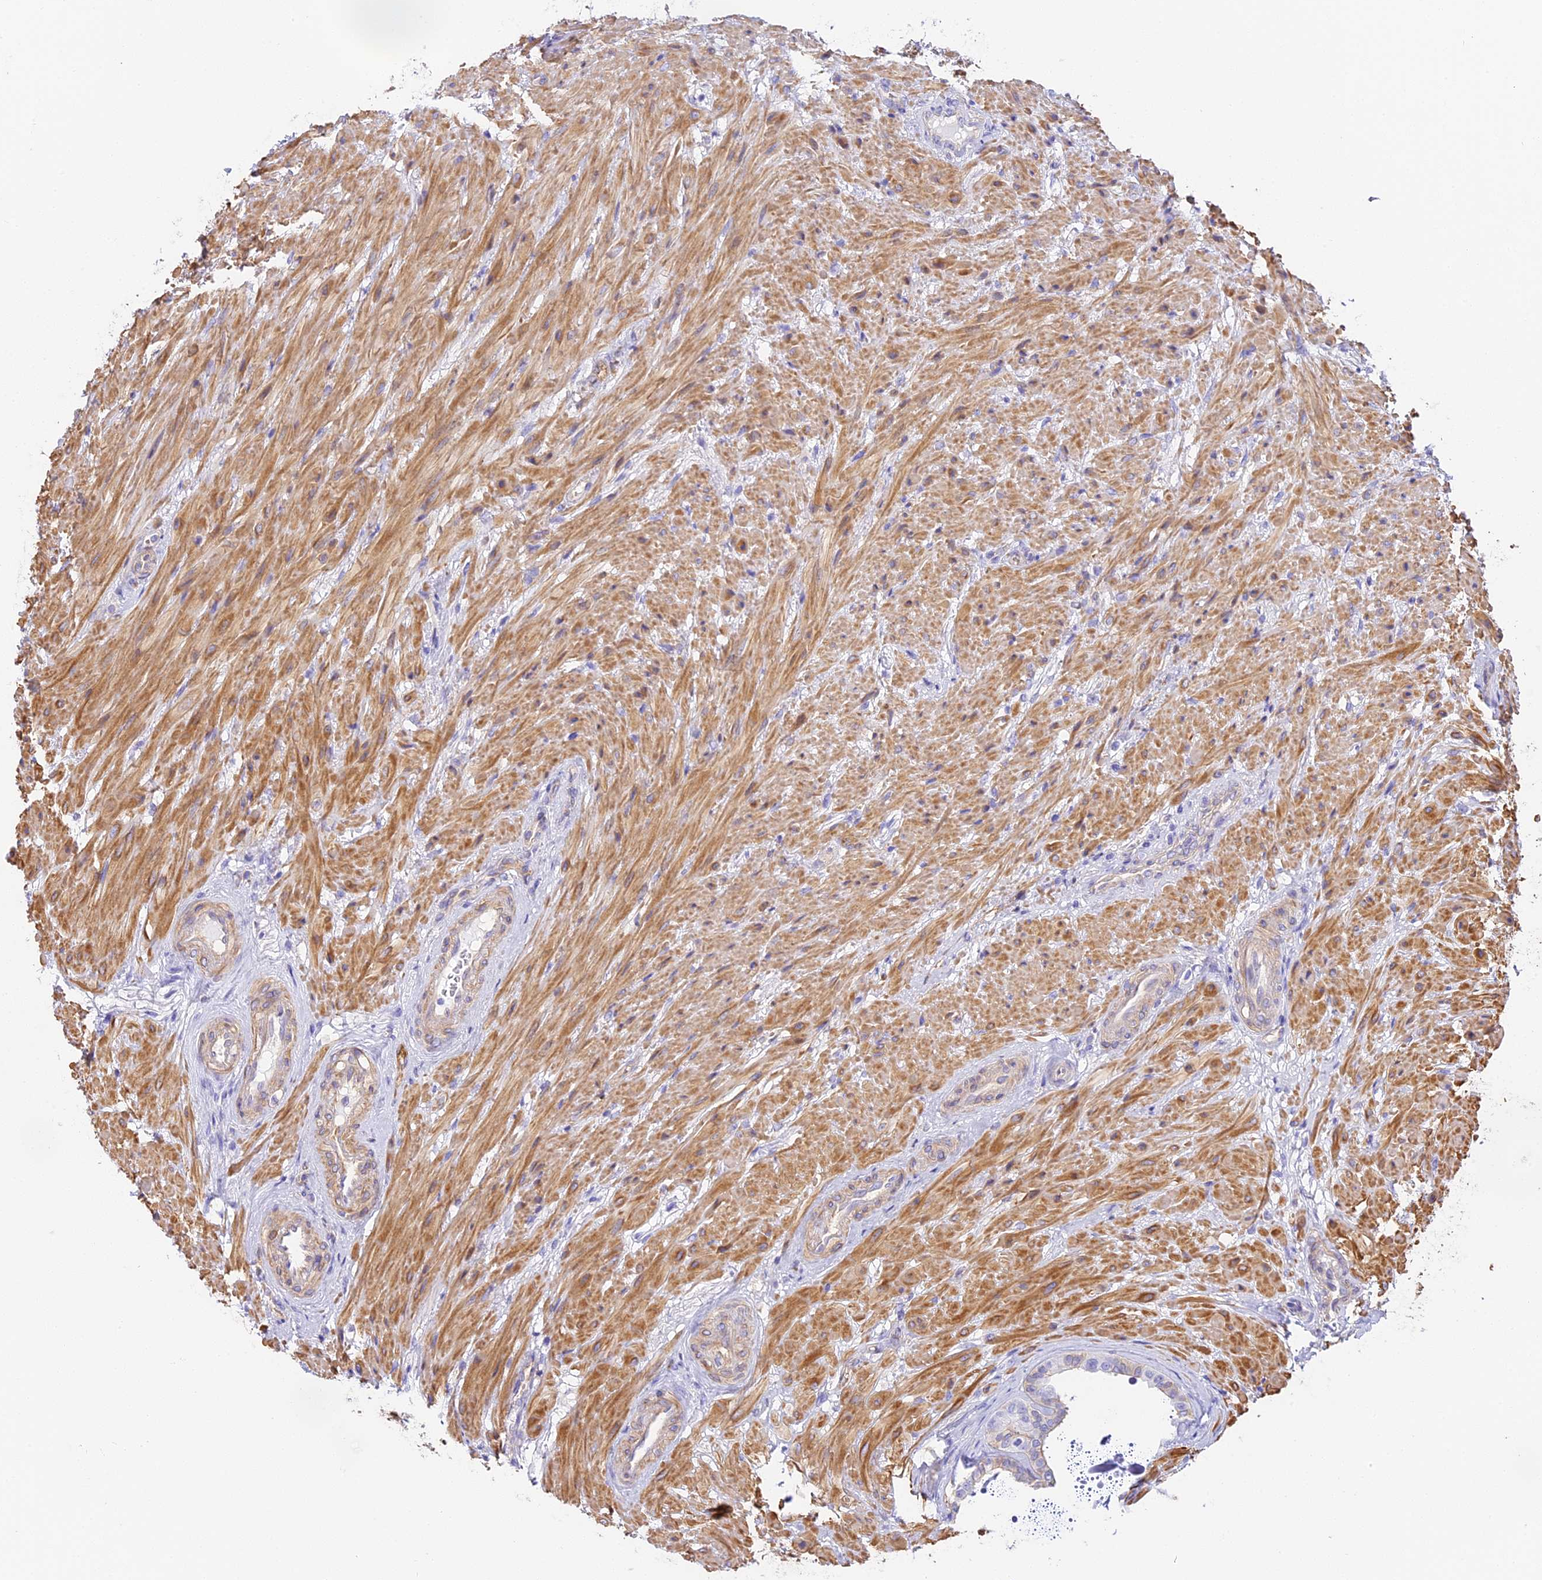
{"staining": {"intensity": "negative", "quantity": "none", "location": "none"}, "tissue": "seminal vesicle", "cell_type": "Glandular cells", "image_type": "normal", "snomed": [{"axis": "morphology", "description": "Normal tissue, NOS"}, {"axis": "topography", "description": "Seminal veicle"}, {"axis": "topography", "description": "Peripheral nerve tissue"}], "caption": "IHC of unremarkable human seminal vesicle displays no expression in glandular cells.", "gene": "HOMER3", "patient": {"sex": "male", "age": 63}}